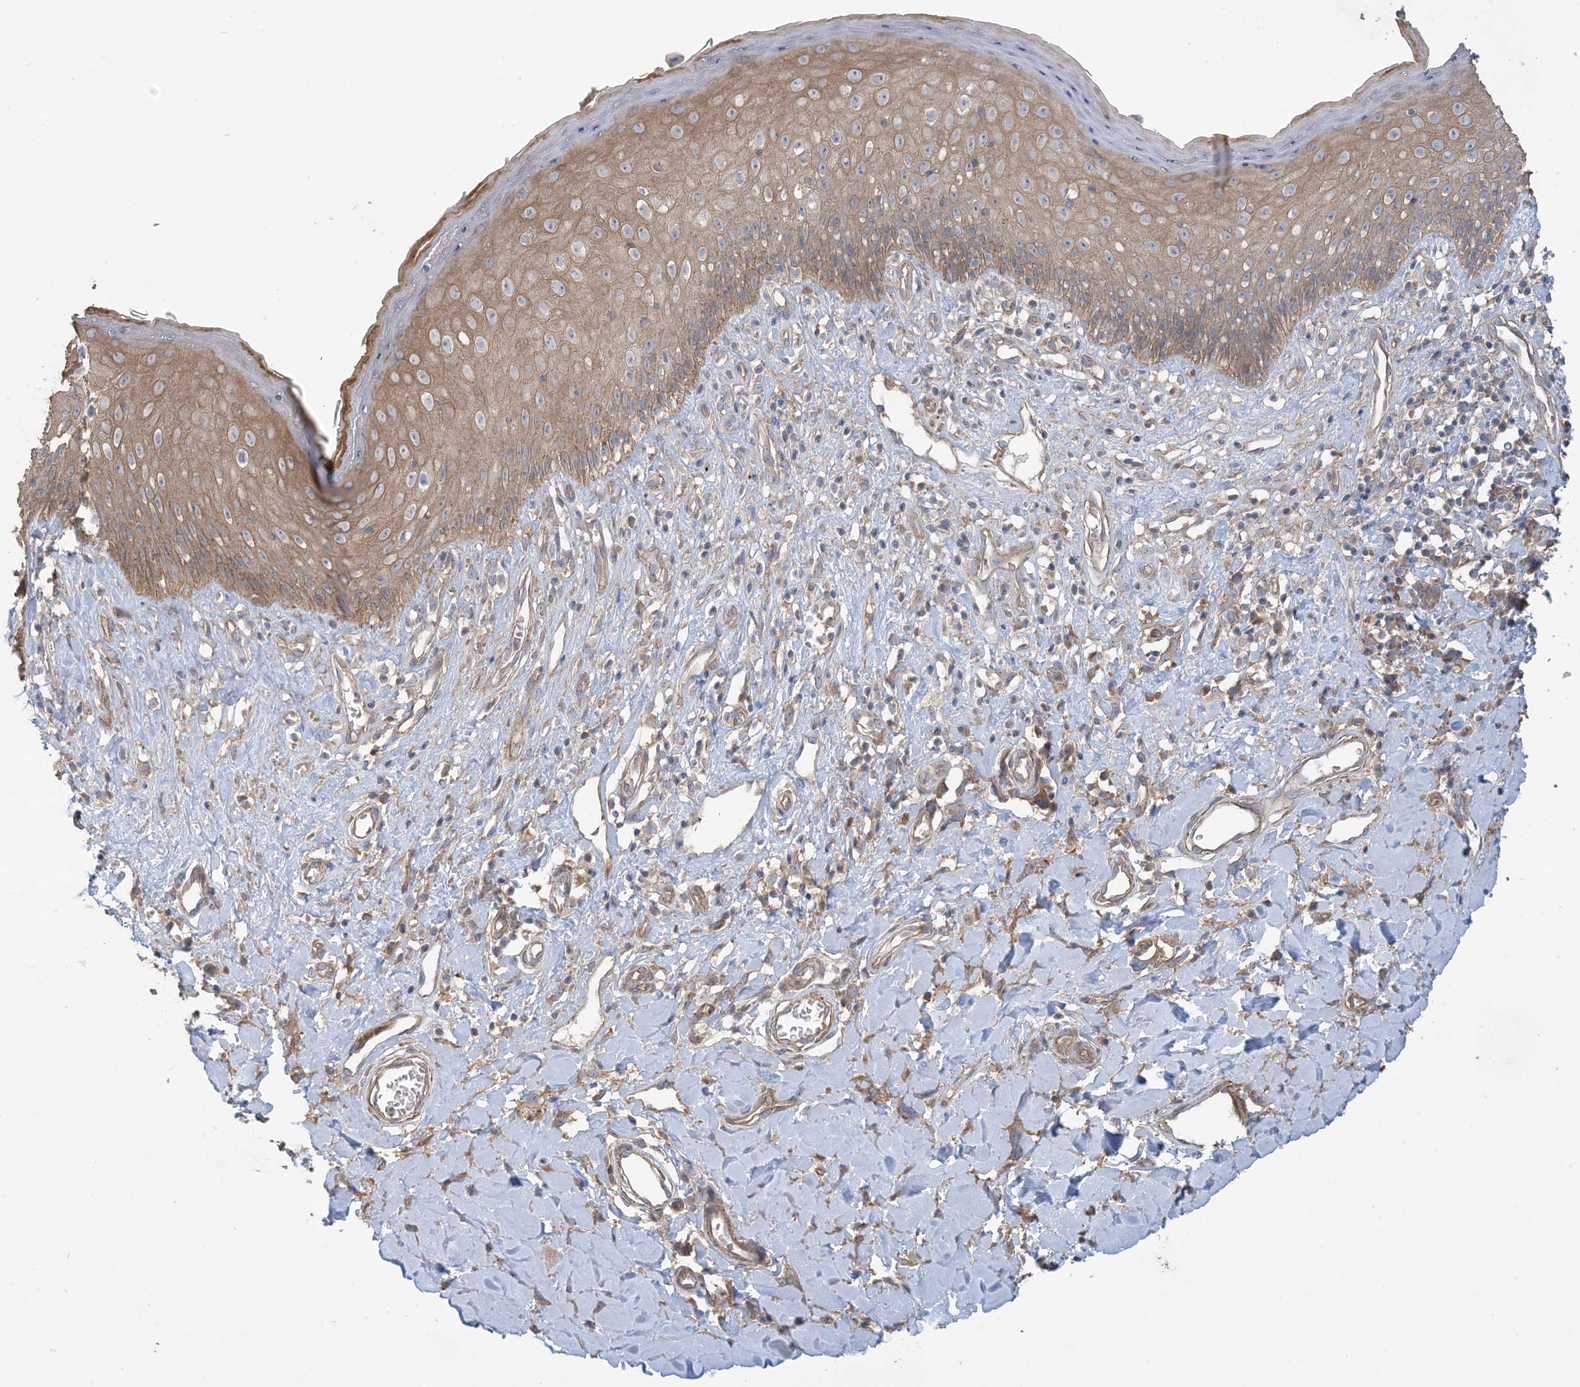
{"staining": {"intensity": "moderate", "quantity": "25%-75%", "location": "cytoplasmic/membranous"}, "tissue": "skin", "cell_type": "Epidermal cells", "image_type": "normal", "snomed": [{"axis": "morphology", "description": "Normal tissue, NOS"}, {"axis": "morphology", "description": "Squamous cell carcinoma, NOS"}, {"axis": "topography", "description": "Vulva"}], "caption": "Unremarkable skin reveals moderate cytoplasmic/membranous staining in about 25%-75% of epidermal cells.", "gene": "CCNY", "patient": {"sex": "female", "age": 85}}